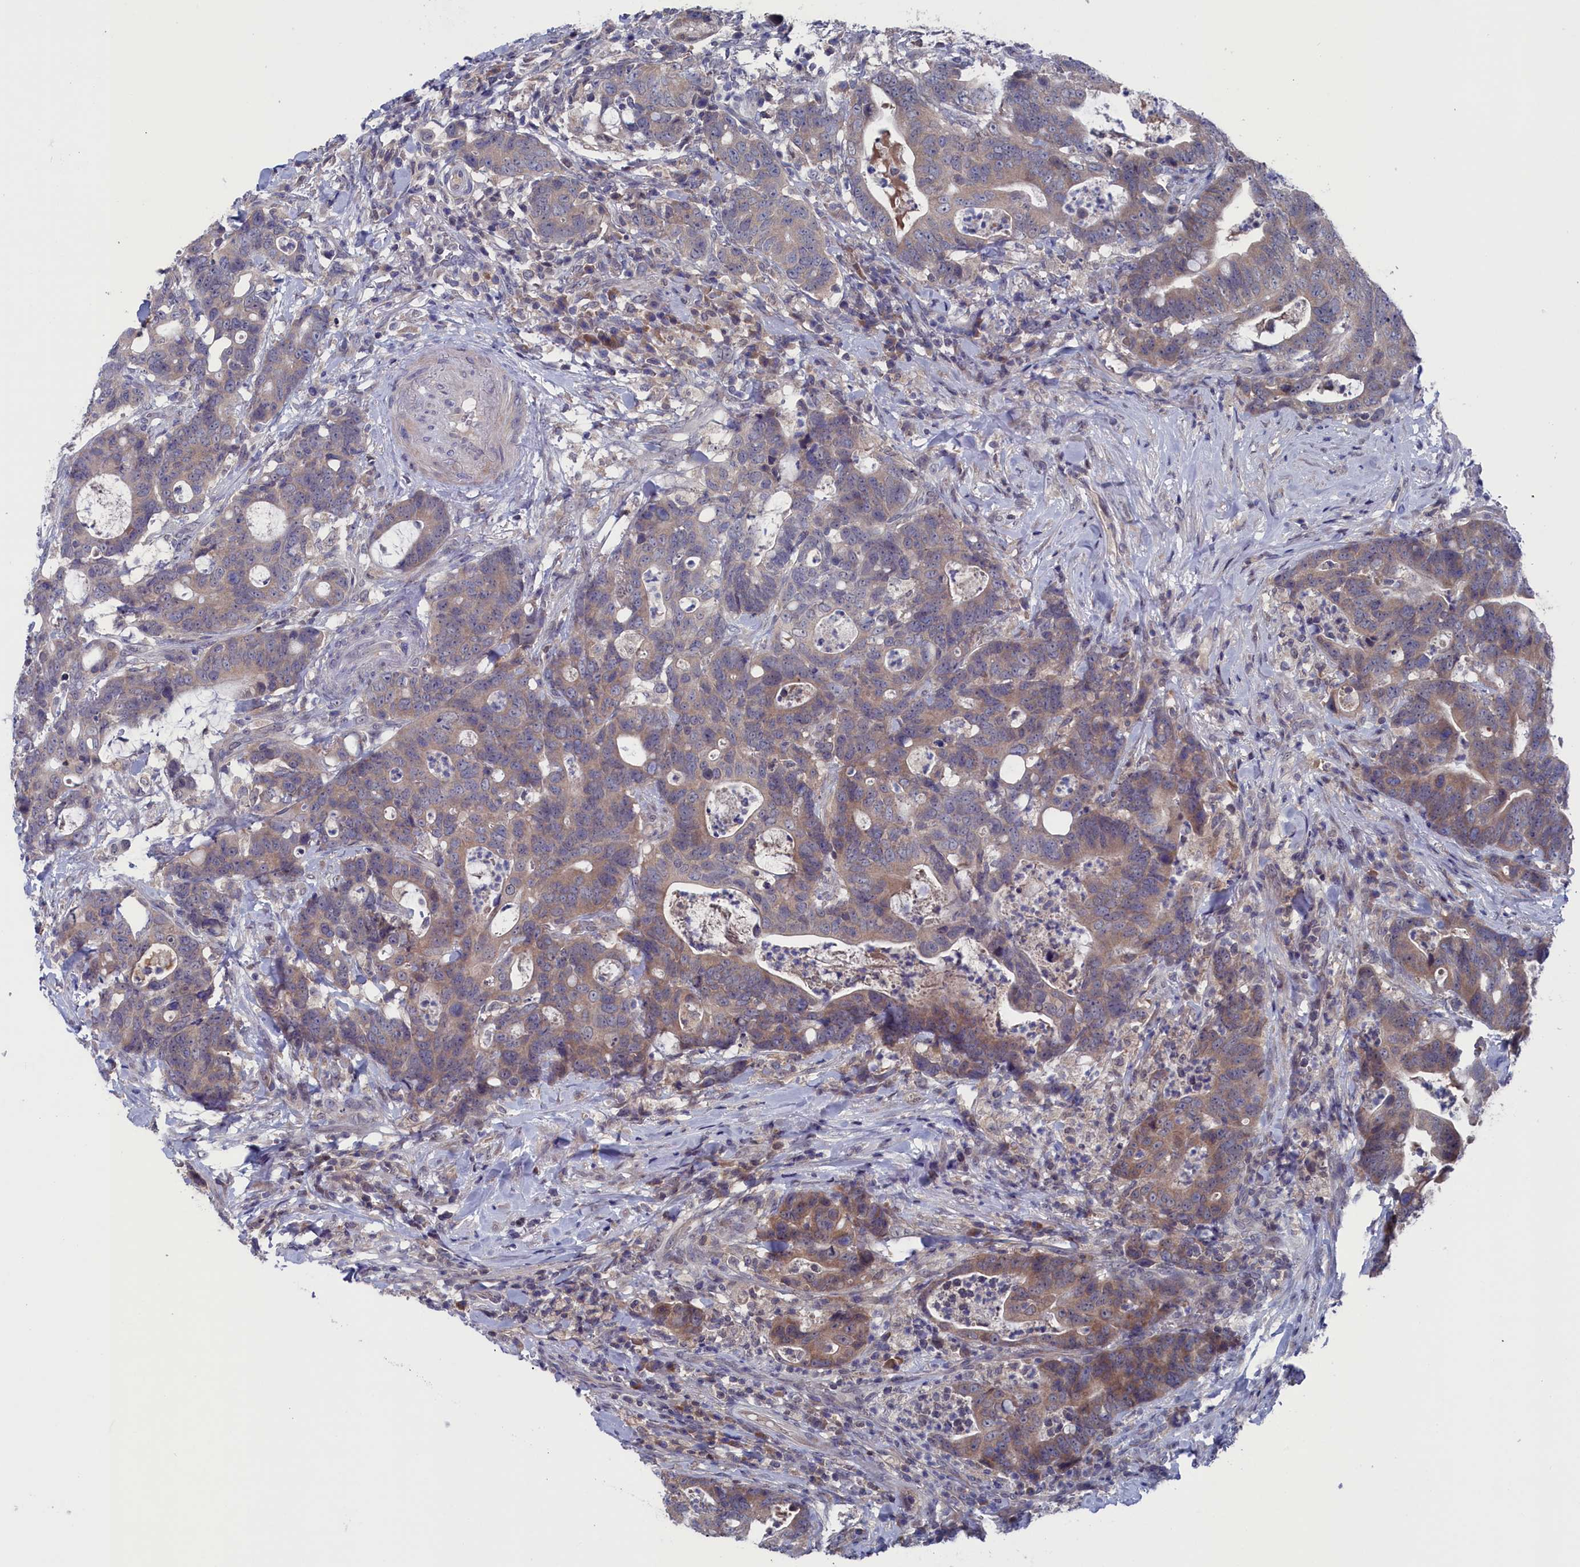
{"staining": {"intensity": "moderate", "quantity": ">75%", "location": "cytoplasmic/membranous"}, "tissue": "colorectal cancer", "cell_type": "Tumor cells", "image_type": "cancer", "snomed": [{"axis": "morphology", "description": "Adenocarcinoma, NOS"}, {"axis": "topography", "description": "Colon"}], "caption": "Protein staining of adenocarcinoma (colorectal) tissue reveals moderate cytoplasmic/membranous staining in about >75% of tumor cells. Nuclei are stained in blue.", "gene": "SPATA13", "patient": {"sex": "female", "age": 82}}